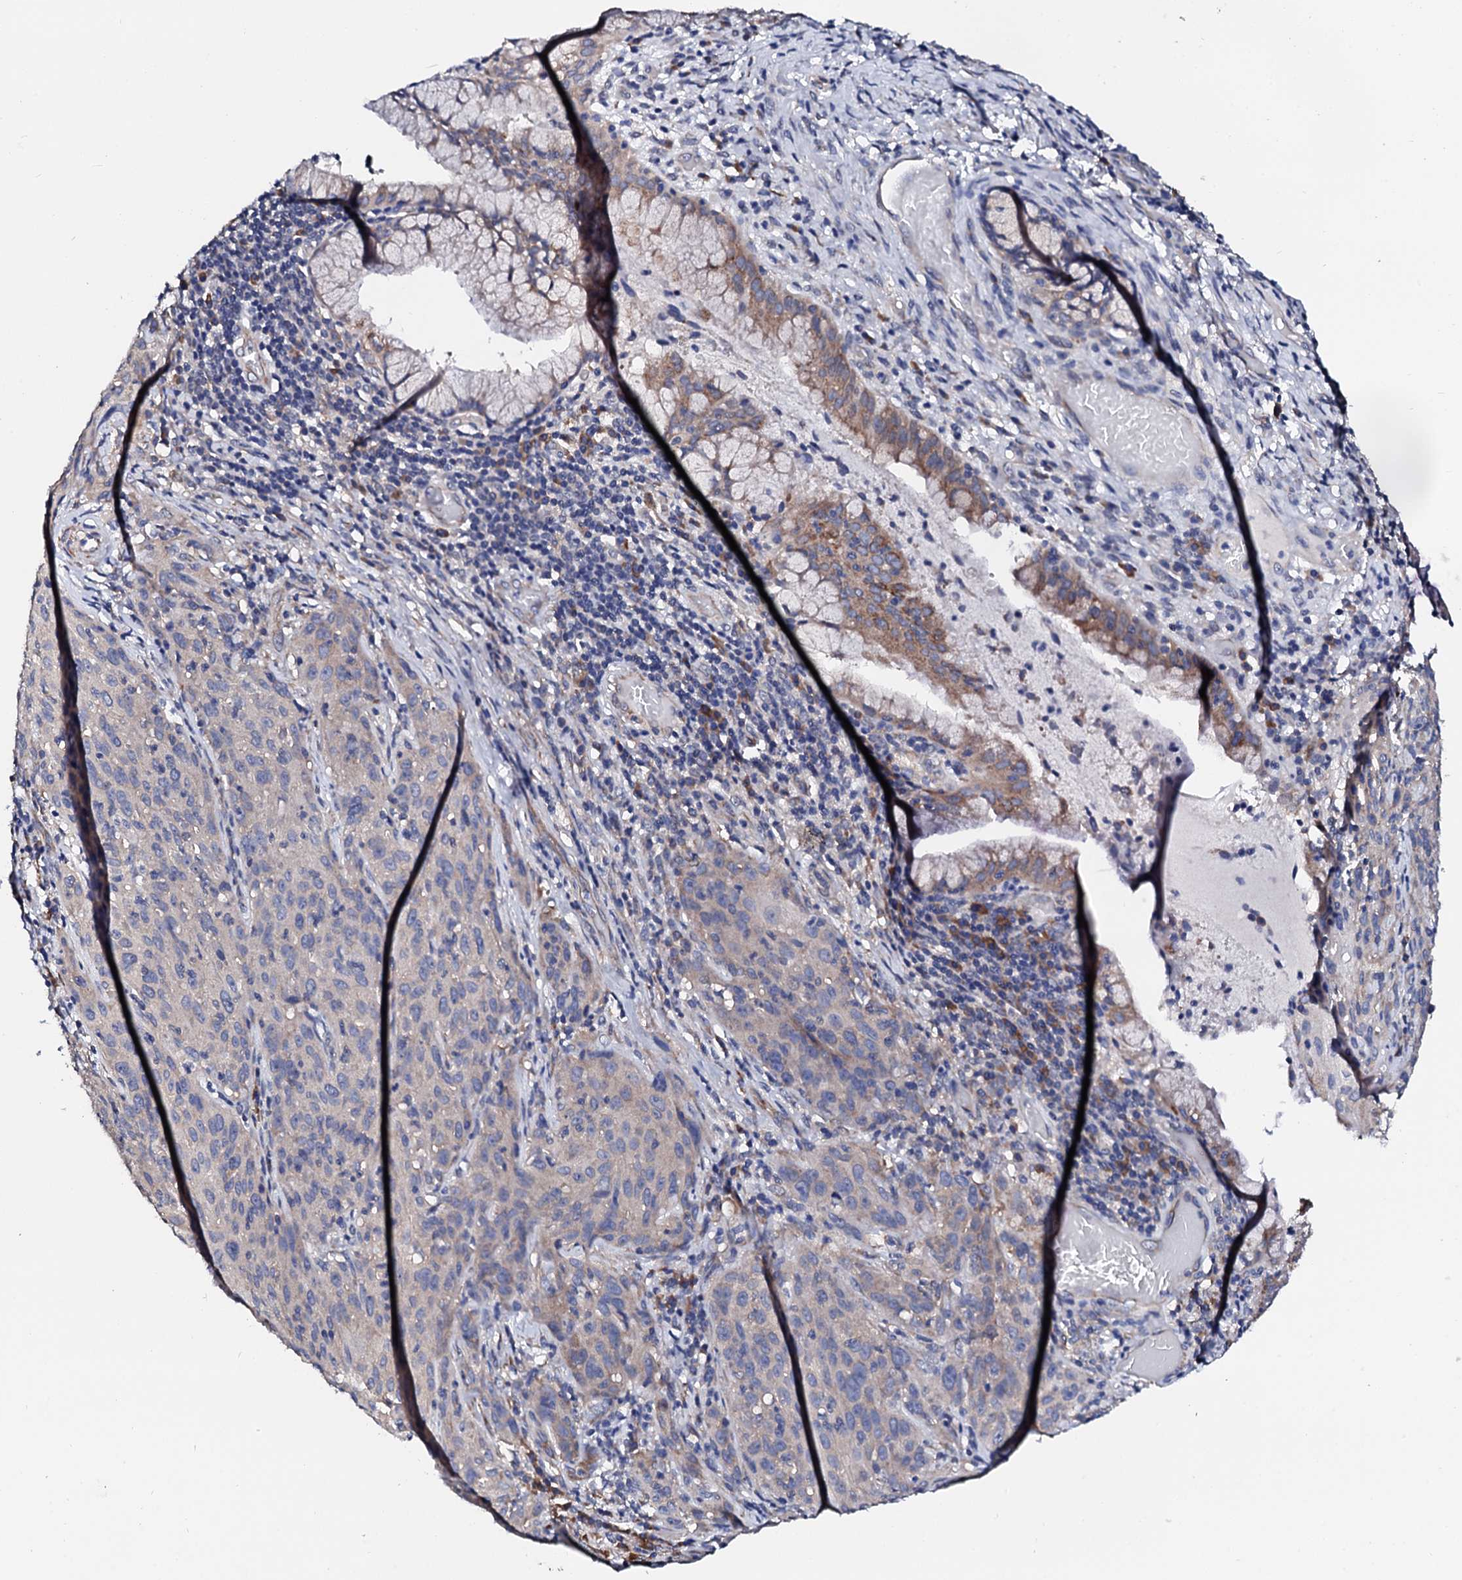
{"staining": {"intensity": "weak", "quantity": "<25%", "location": "cytoplasmic/membranous"}, "tissue": "cervical cancer", "cell_type": "Tumor cells", "image_type": "cancer", "snomed": [{"axis": "morphology", "description": "Squamous cell carcinoma, NOS"}, {"axis": "topography", "description": "Cervix"}], "caption": "Cervical cancer (squamous cell carcinoma) was stained to show a protein in brown. There is no significant positivity in tumor cells. (DAB (3,3'-diaminobenzidine) immunohistochemistry, high magnification).", "gene": "NUP58", "patient": {"sex": "female", "age": 50}}